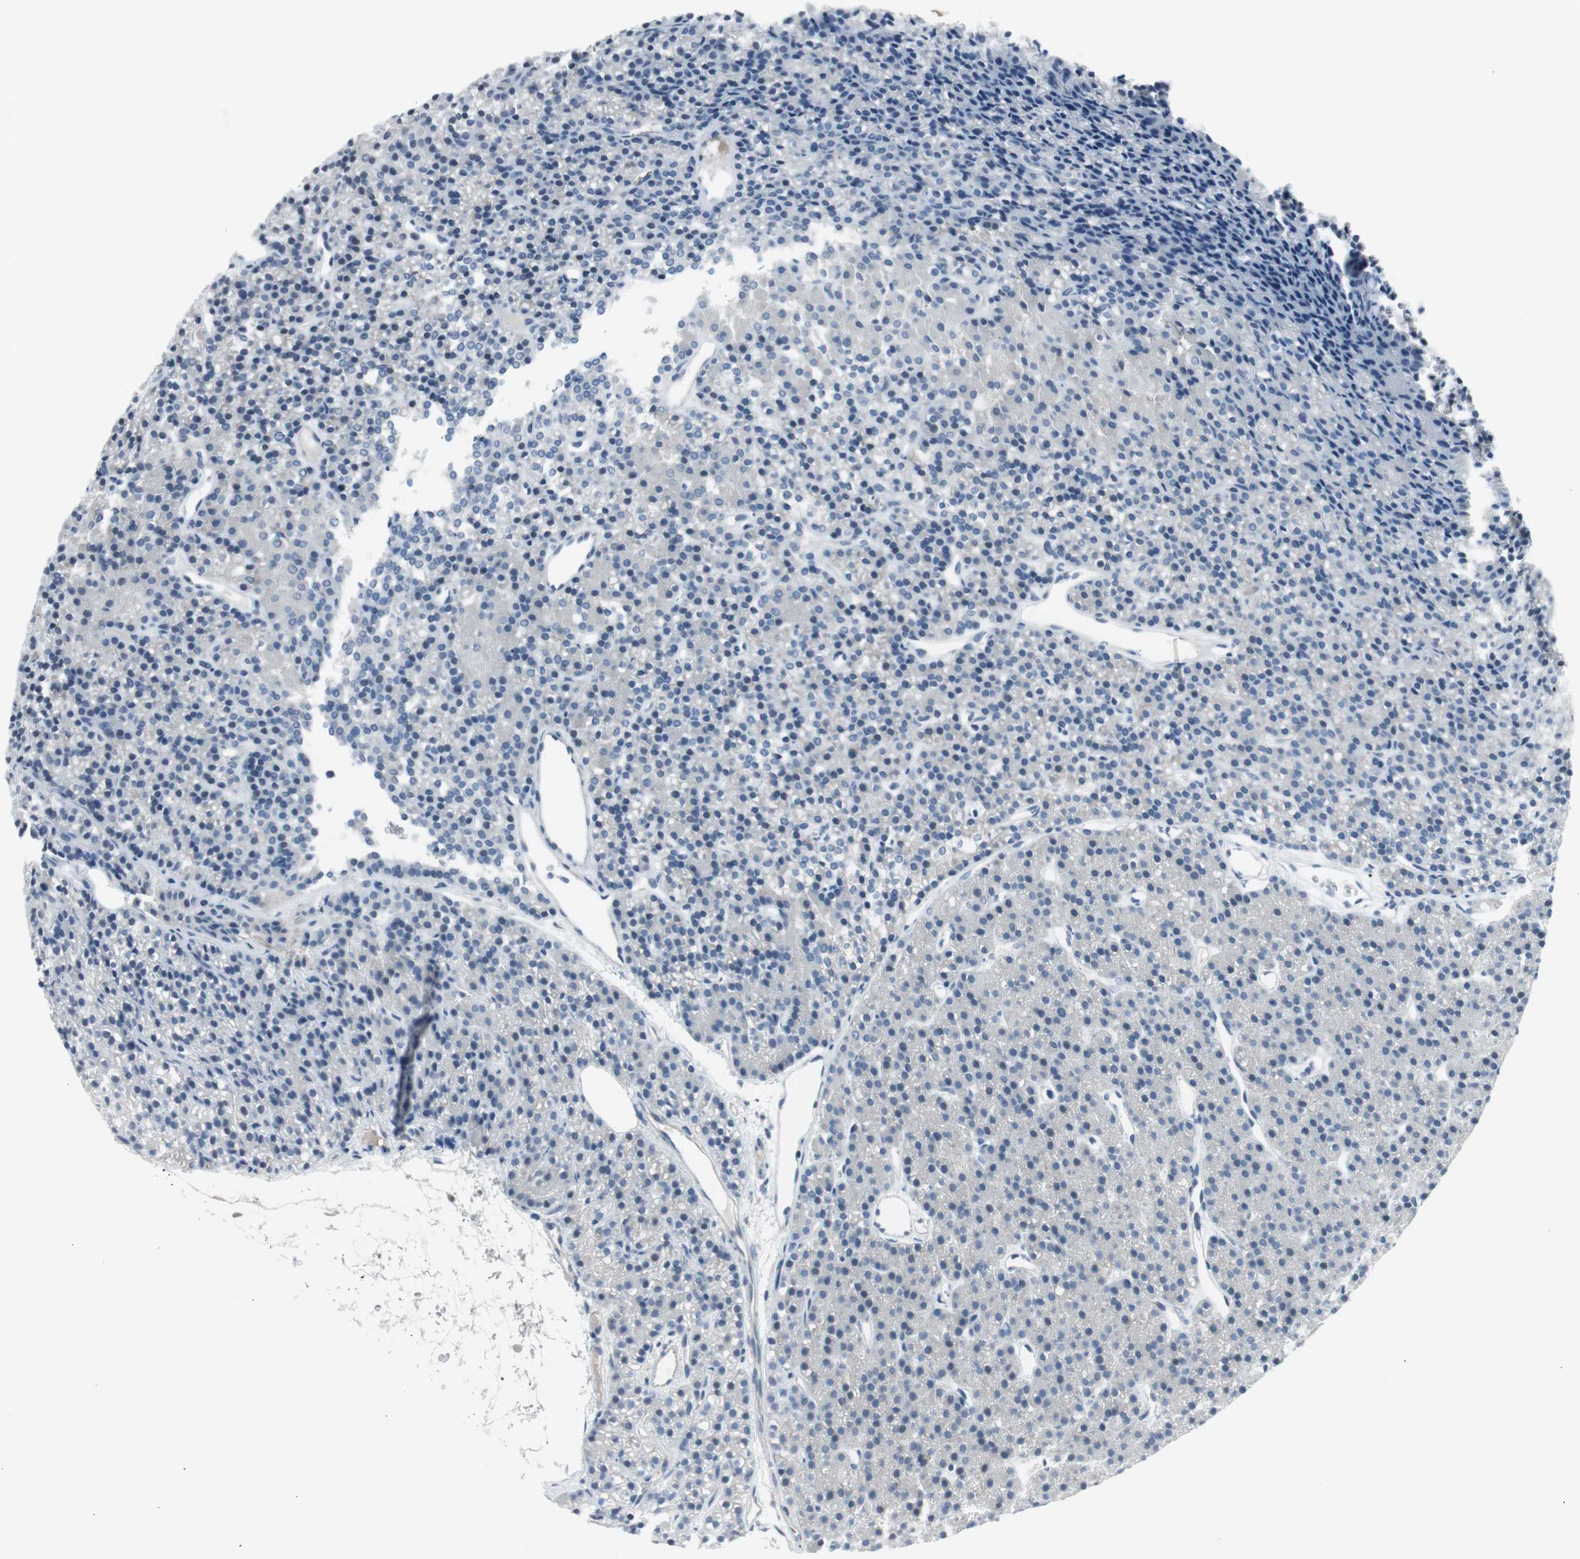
{"staining": {"intensity": "negative", "quantity": "none", "location": "none"}, "tissue": "parathyroid gland", "cell_type": "Glandular cells", "image_type": "normal", "snomed": [{"axis": "morphology", "description": "Normal tissue, NOS"}, {"axis": "morphology", "description": "Hyperplasia, NOS"}, {"axis": "topography", "description": "Parathyroid gland"}], "caption": "IHC image of normal parathyroid gland stained for a protein (brown), which shows no expression in glandular cells.", "gene": "AGR2", "patient": {"sex": "male", "age": 44}}